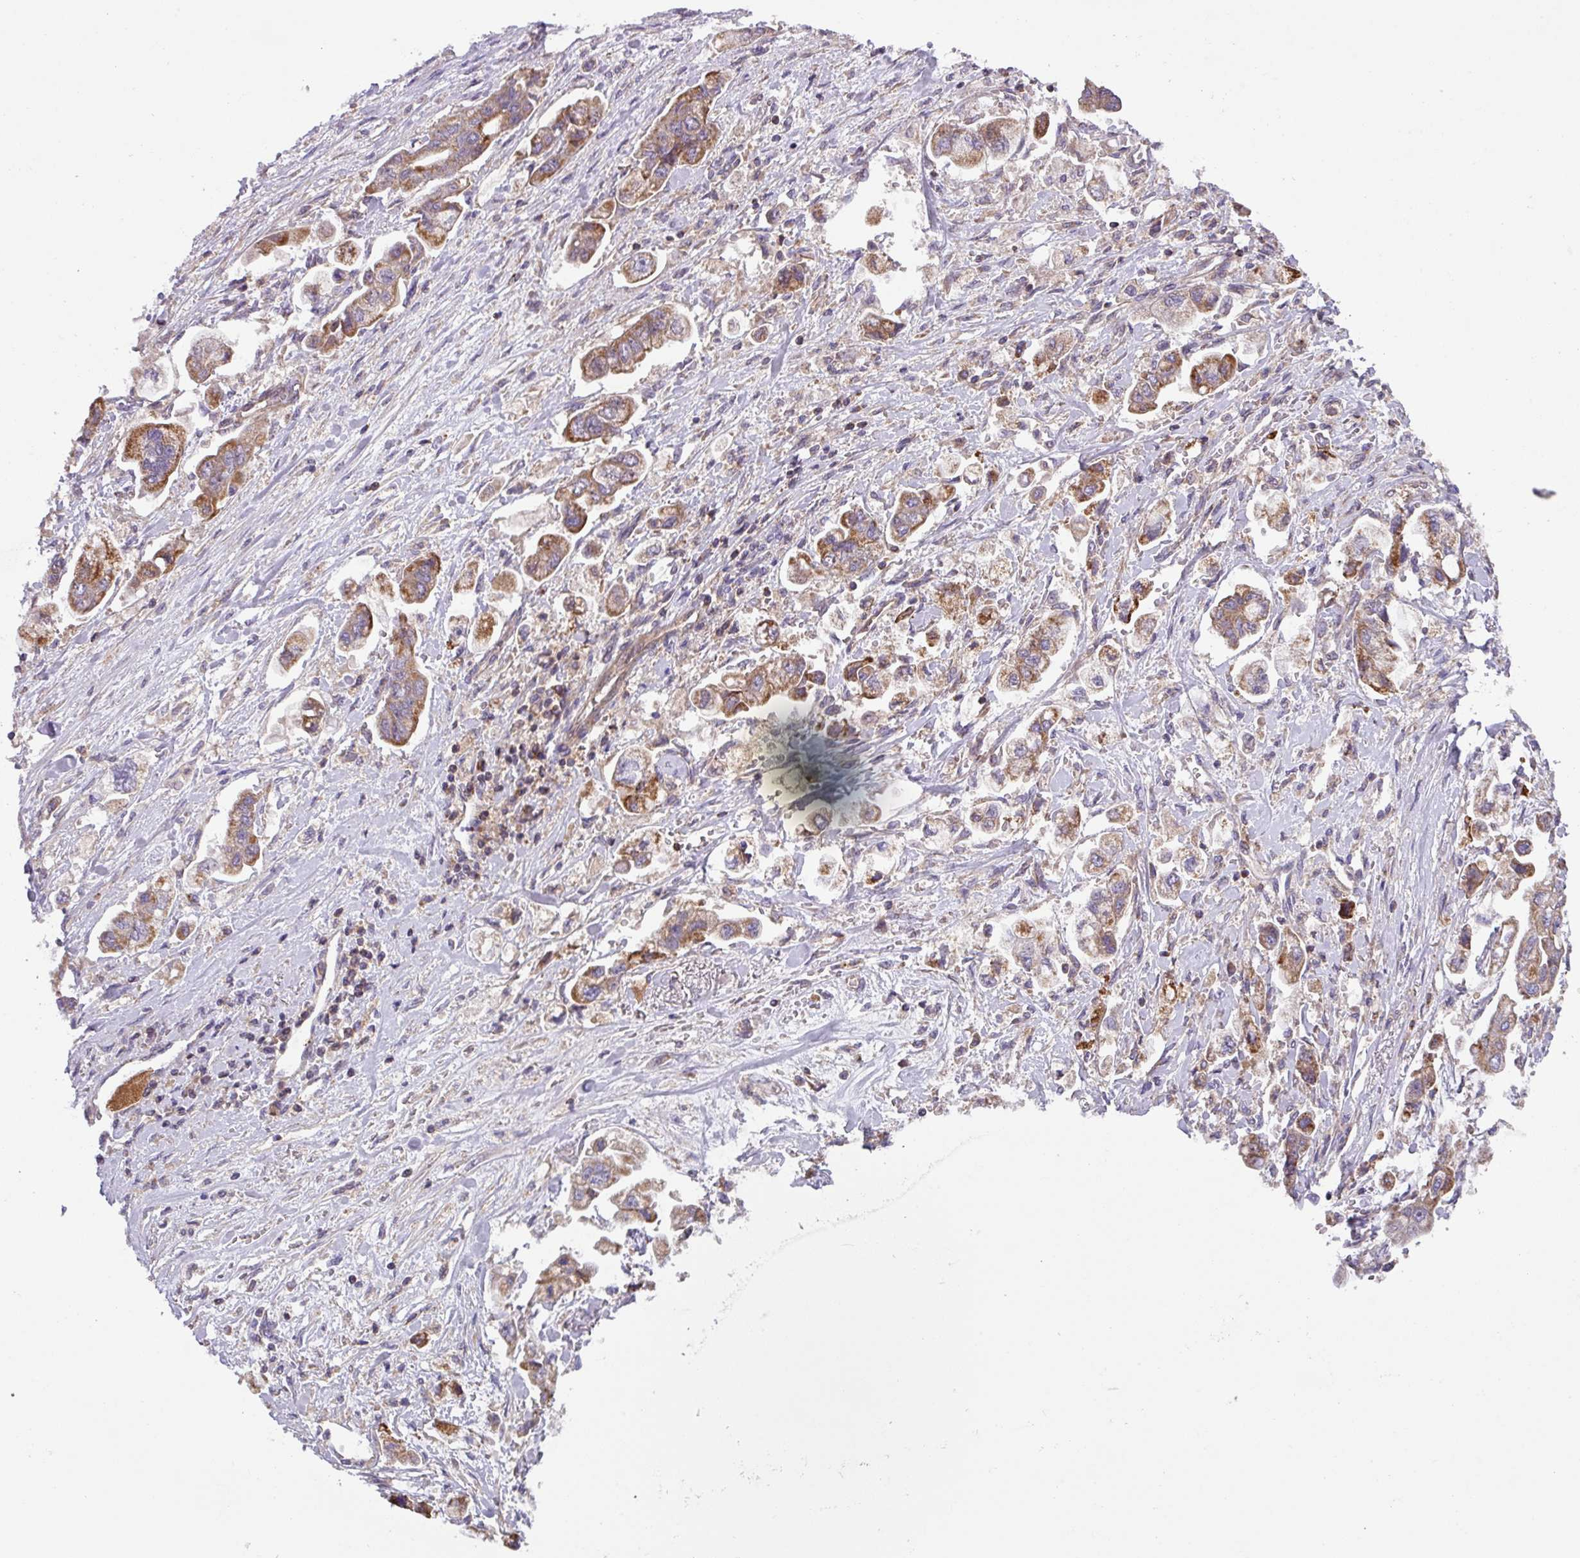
{"staining": {"intensity": "moderate", "quantity": ">75%", "location": "cytoplasmic/membranous"}, "tissue": "stomach cancer", "cell_type": "Tumor cells", "image_type": "cancer", "snomed": [{"axis": "morphology", "description": "Adenocarcinoma, NOS"}, {"axis": "topography", "description": "Stomach"}], "caption": "There is medium levels of moderate cytoplasmic/membranous staining in tumor cells of stomach cancer, as demonstrated by immunohistochemical staining (brown color).", "gene": "PLEKHD1", "patient": {"sex": "male", "age": 62}}